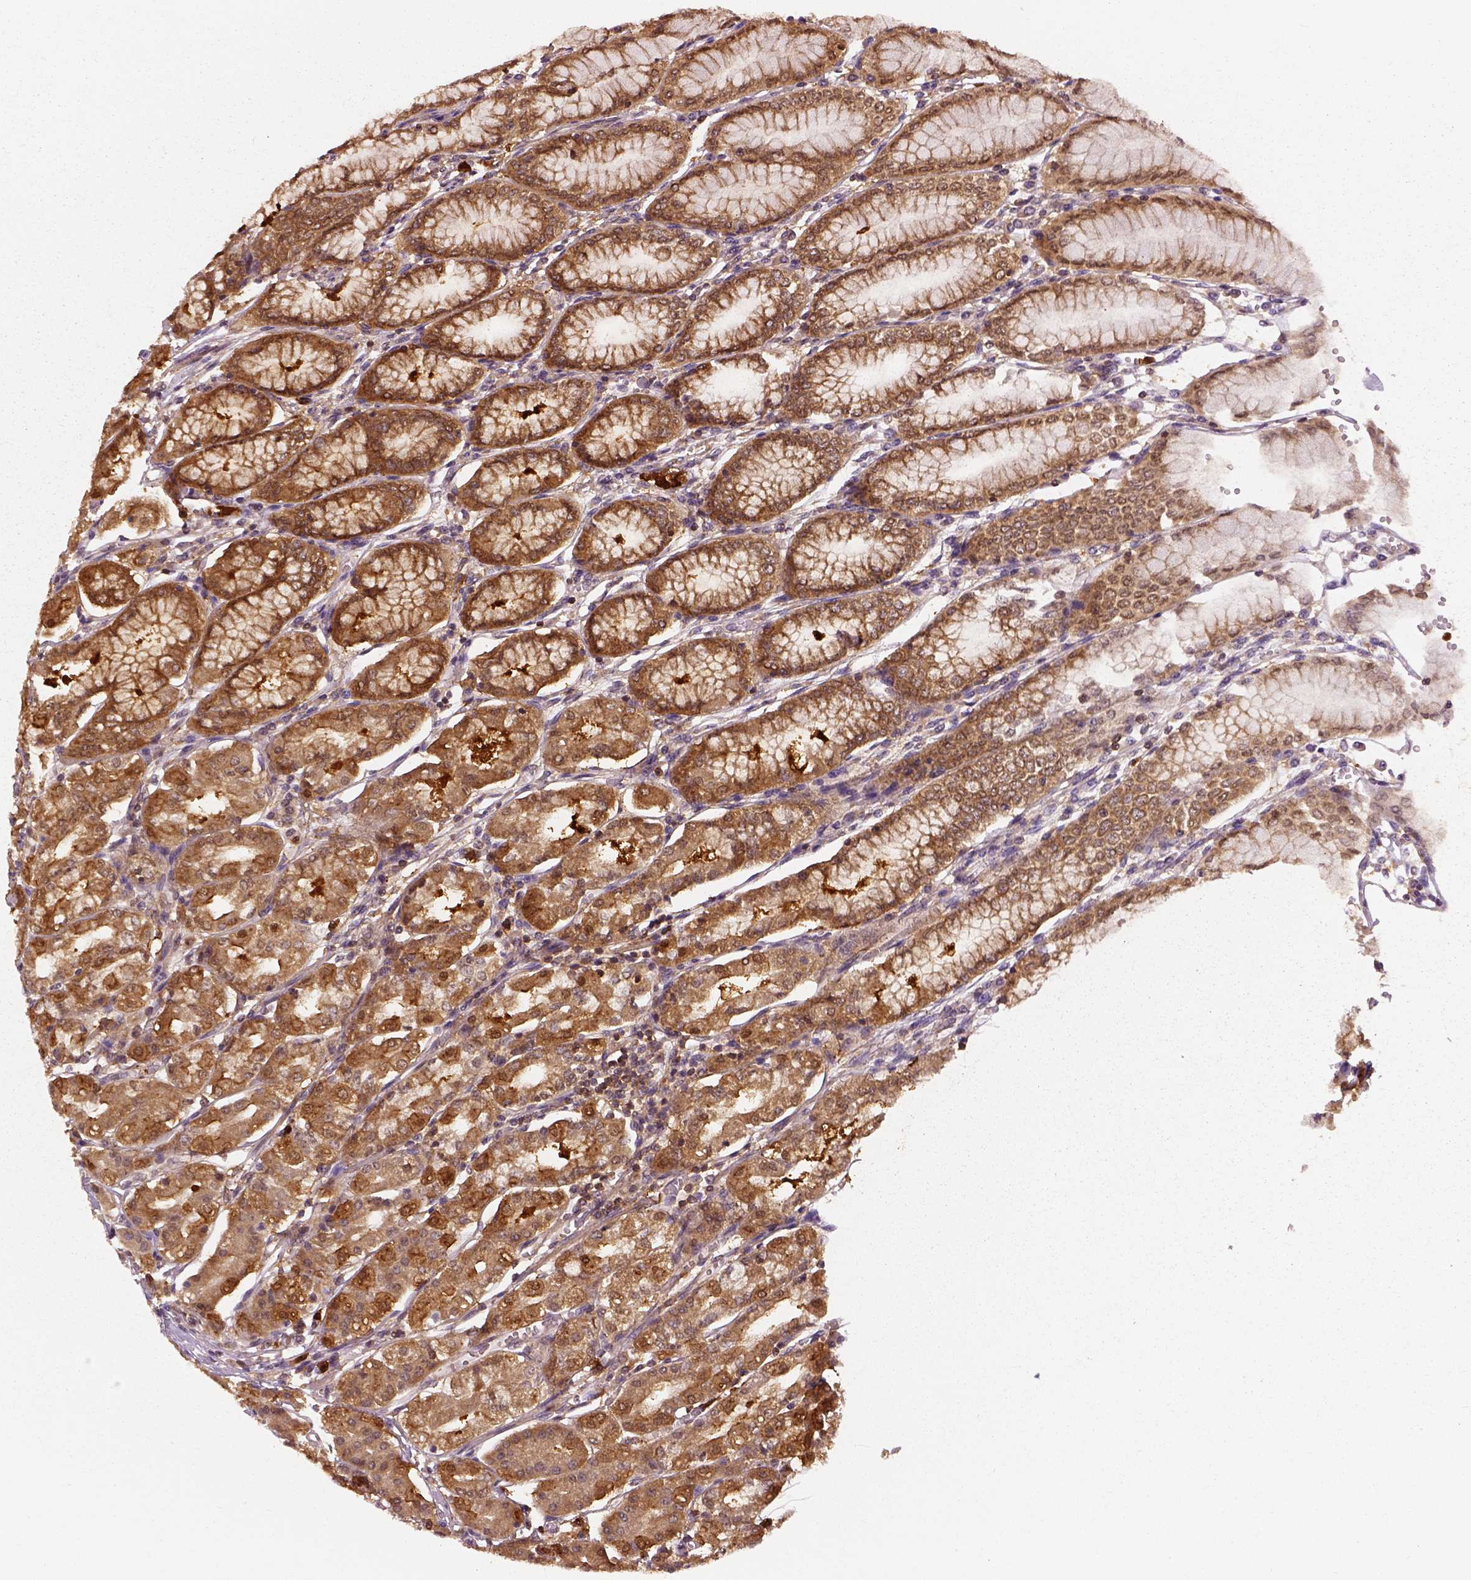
{"staining": {"intensity": "moderate", "quantity": ">75%", "location": "cytoplasmic/membranous"}, "tissue": "stomach", "cell_type": "Glandular cells", "image_type": "normal", "snomed": [{"axis": "morphology", "description": "Normal tissue, NOS"}, {"axis": "topography", "description": "Skeletal muscle"}, {"axis": "topography", "description": "Stomach"}], "caption": "IHC of unremarkable stomach displays medium levels of moderate cytoplasmic/membranous staining in about >75% of glandular cells.", "gene": "GPI", "patient": {"sex": "female", "age": 57}}